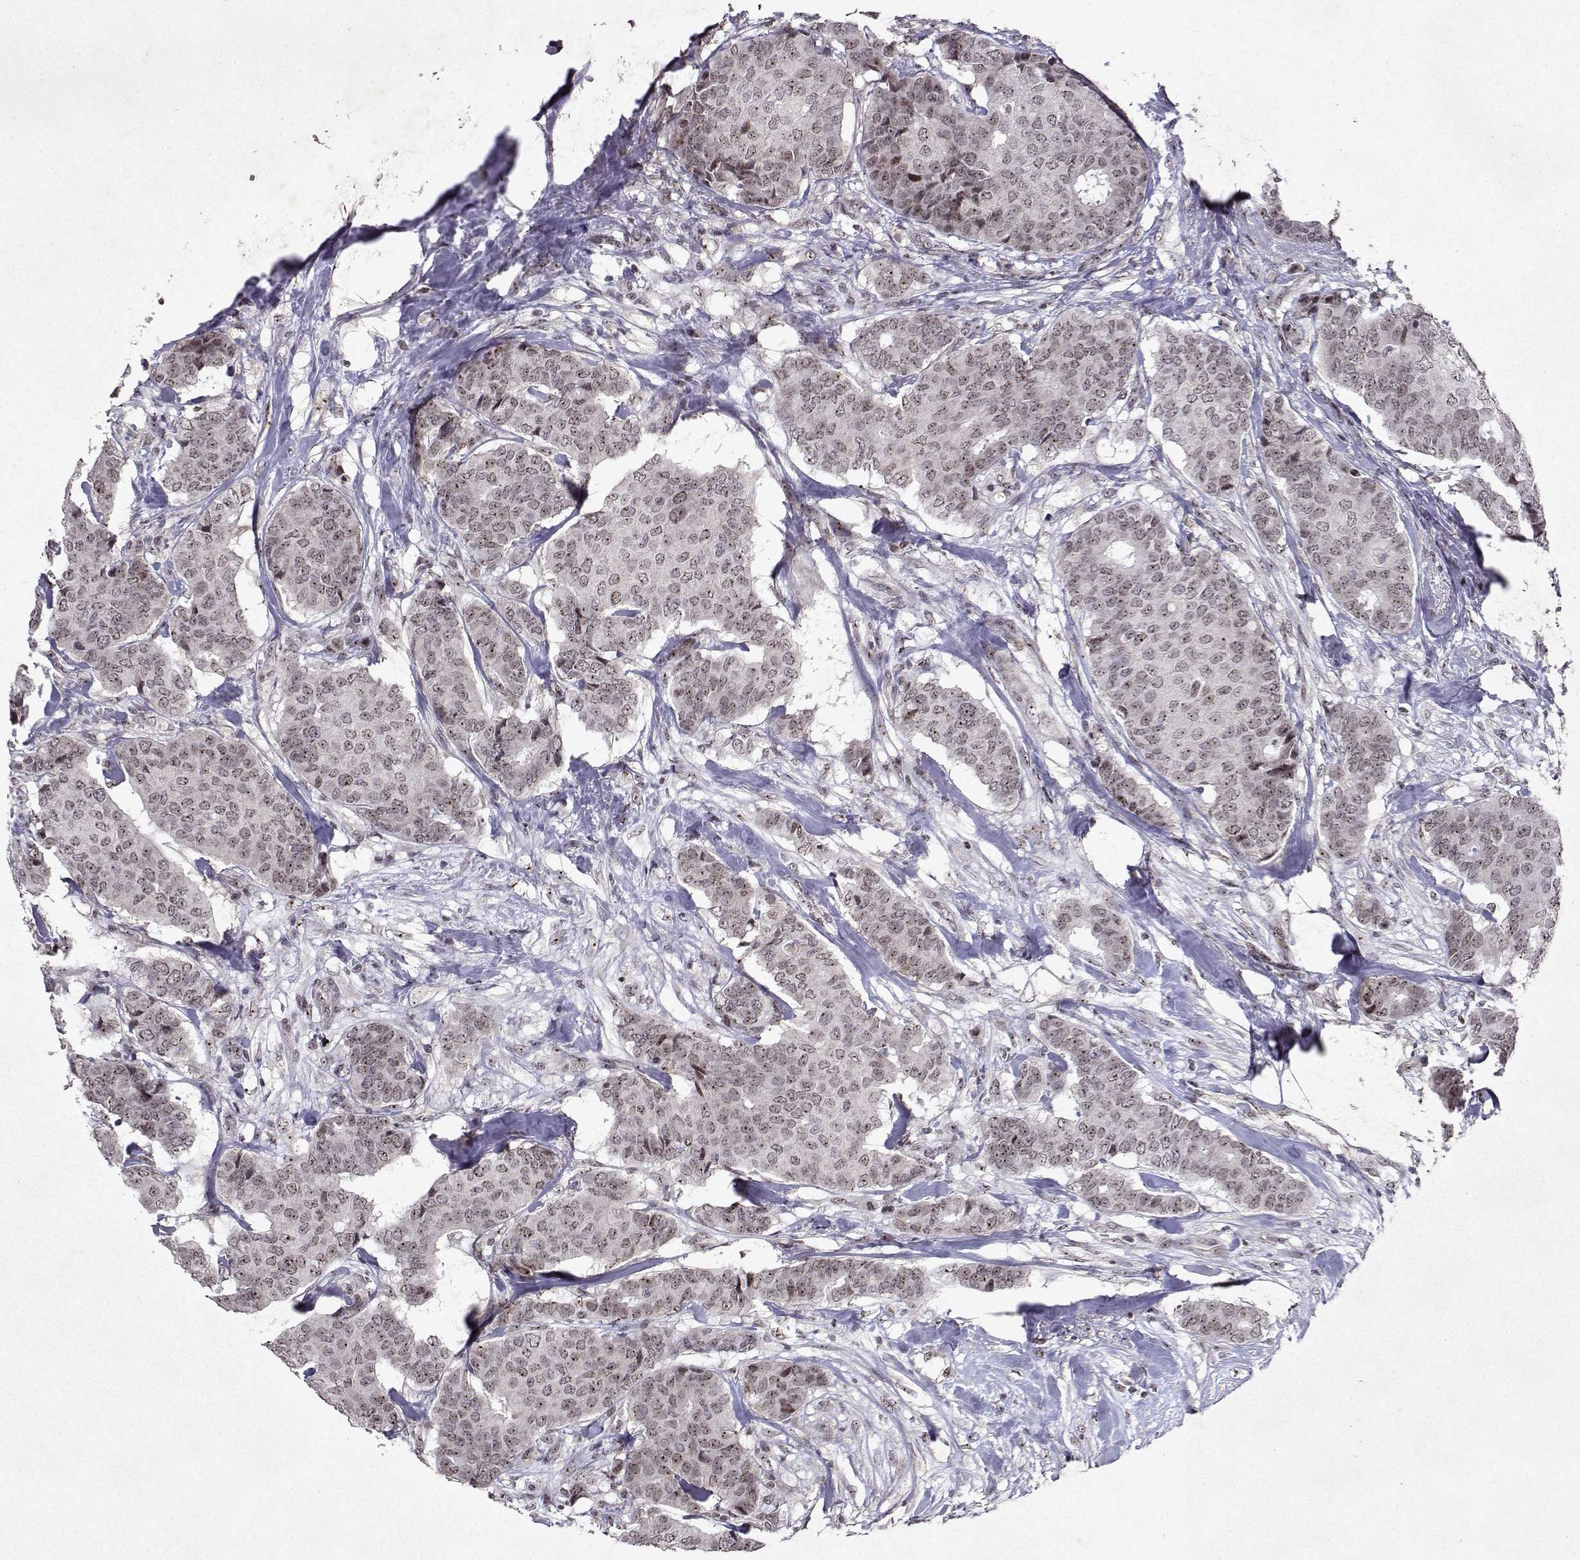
{"staining": {"intensity": "weak", "quantity": ">75%", "location": "nuclear"}, "tissue": "breast cancer", "cell_type": "Tumor cells", "image_type": "cancer", "snomed": [{"axis": "morphology", "description": "Duct carcinoma"}, {"axis": "topography", "description": "Breast"}], "caption": "Immunohistochemical staining of breast intraductal carcinoma shows low levels of weak nuclear protein staining in about >75% of tumor cells.", "gene": "DDX56", "patient": {"sex": "female", "age": 75}}